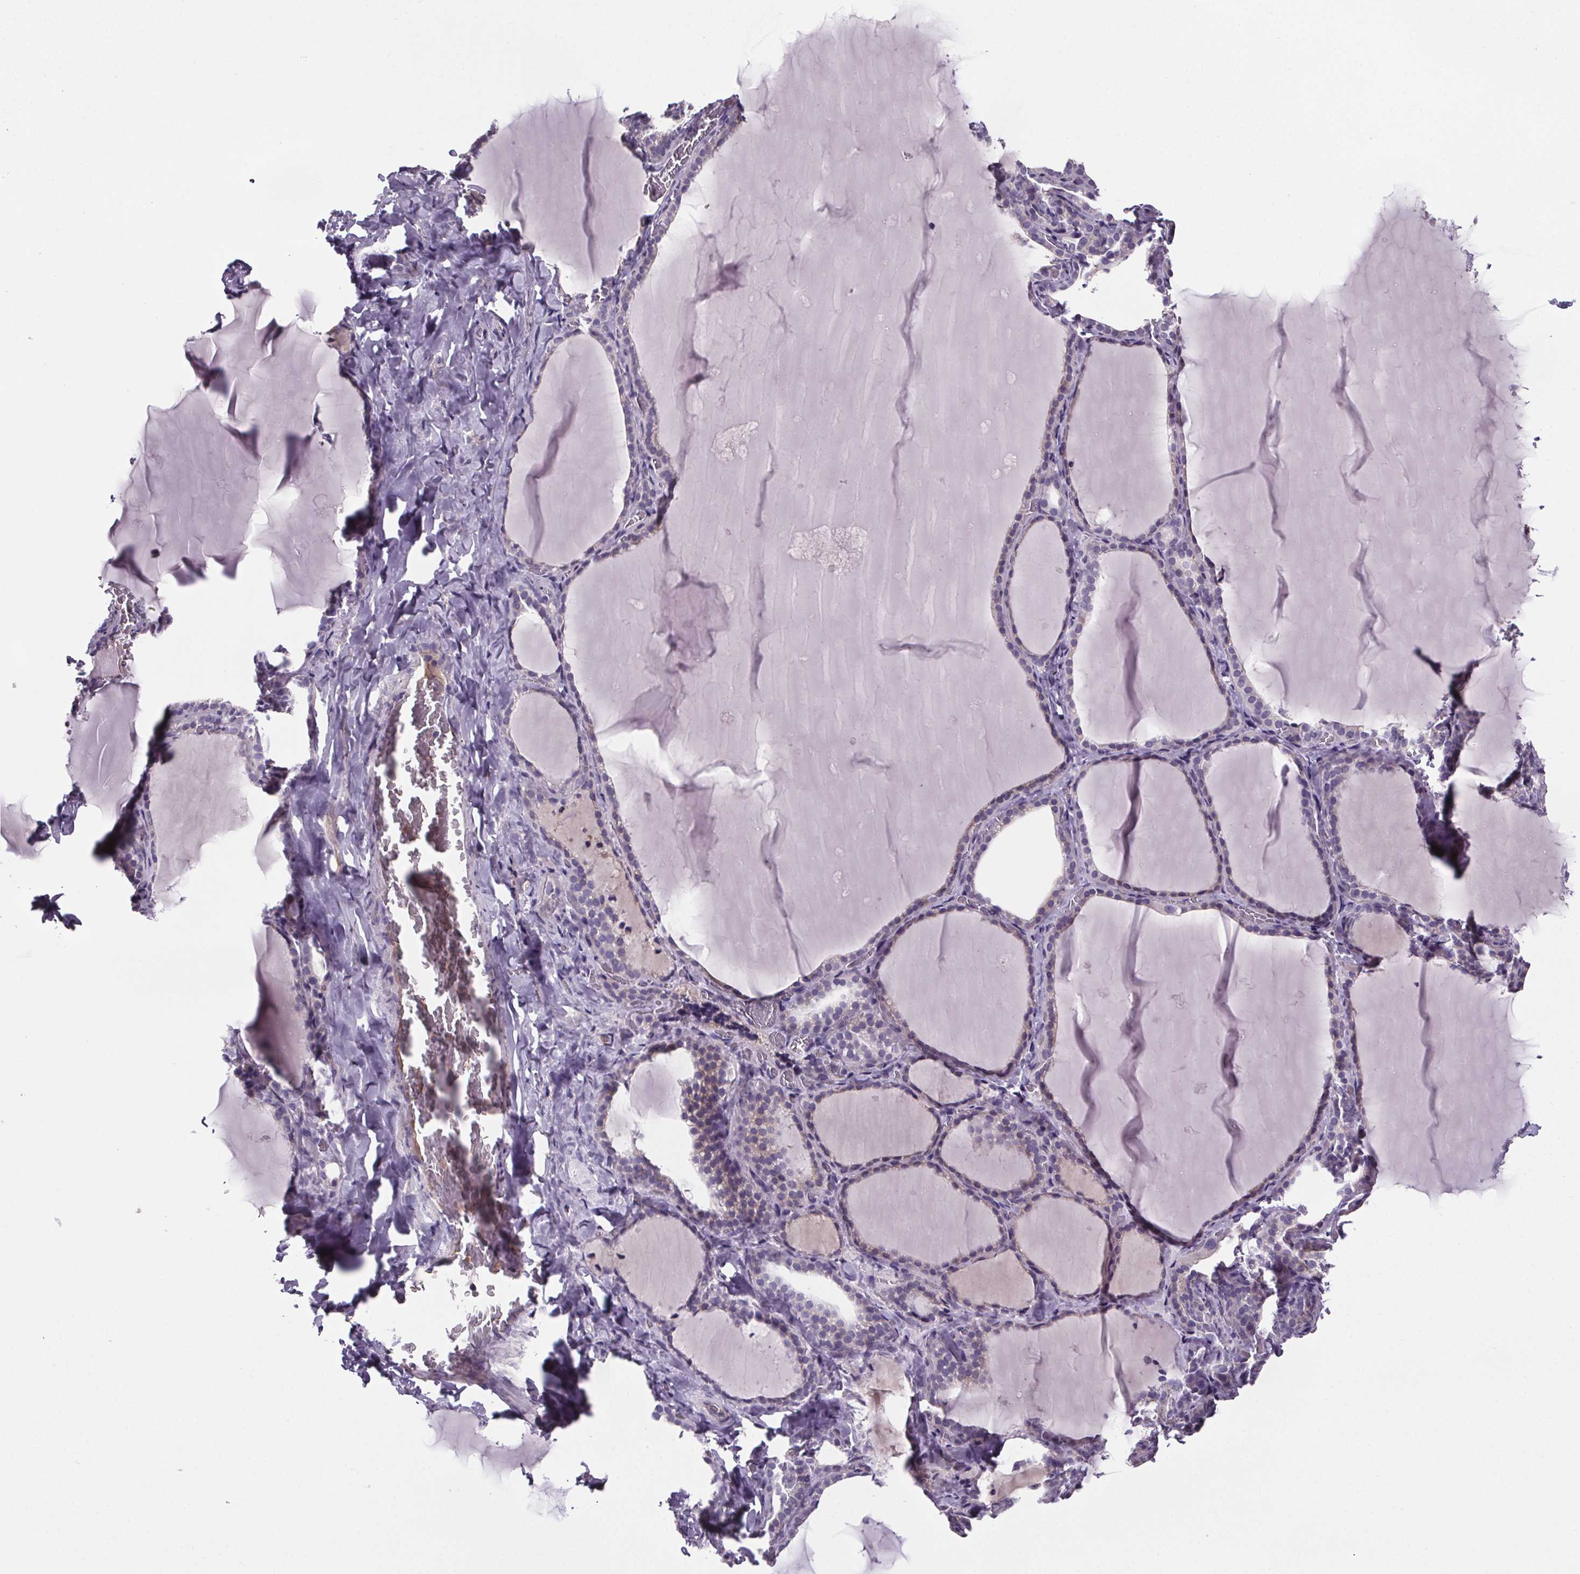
{"staining": {"intensity": "negative", "quantity": "none", "location": "none"}, "tissue": "thyroid gland", "cell_type": "Glandular cells", "image_type": "normal", "snomed": [{"axis": "morphology", "description": "Normal tissue, NOS"}, {"axis": "topography", "description": "Thyroid gland"}], "caption": "Protein analysis of benign thyroid gland demonstrates no significant staining in glandular cells.", "gene": "CUBN", "patient": {"sex": "female", "age": 22}}